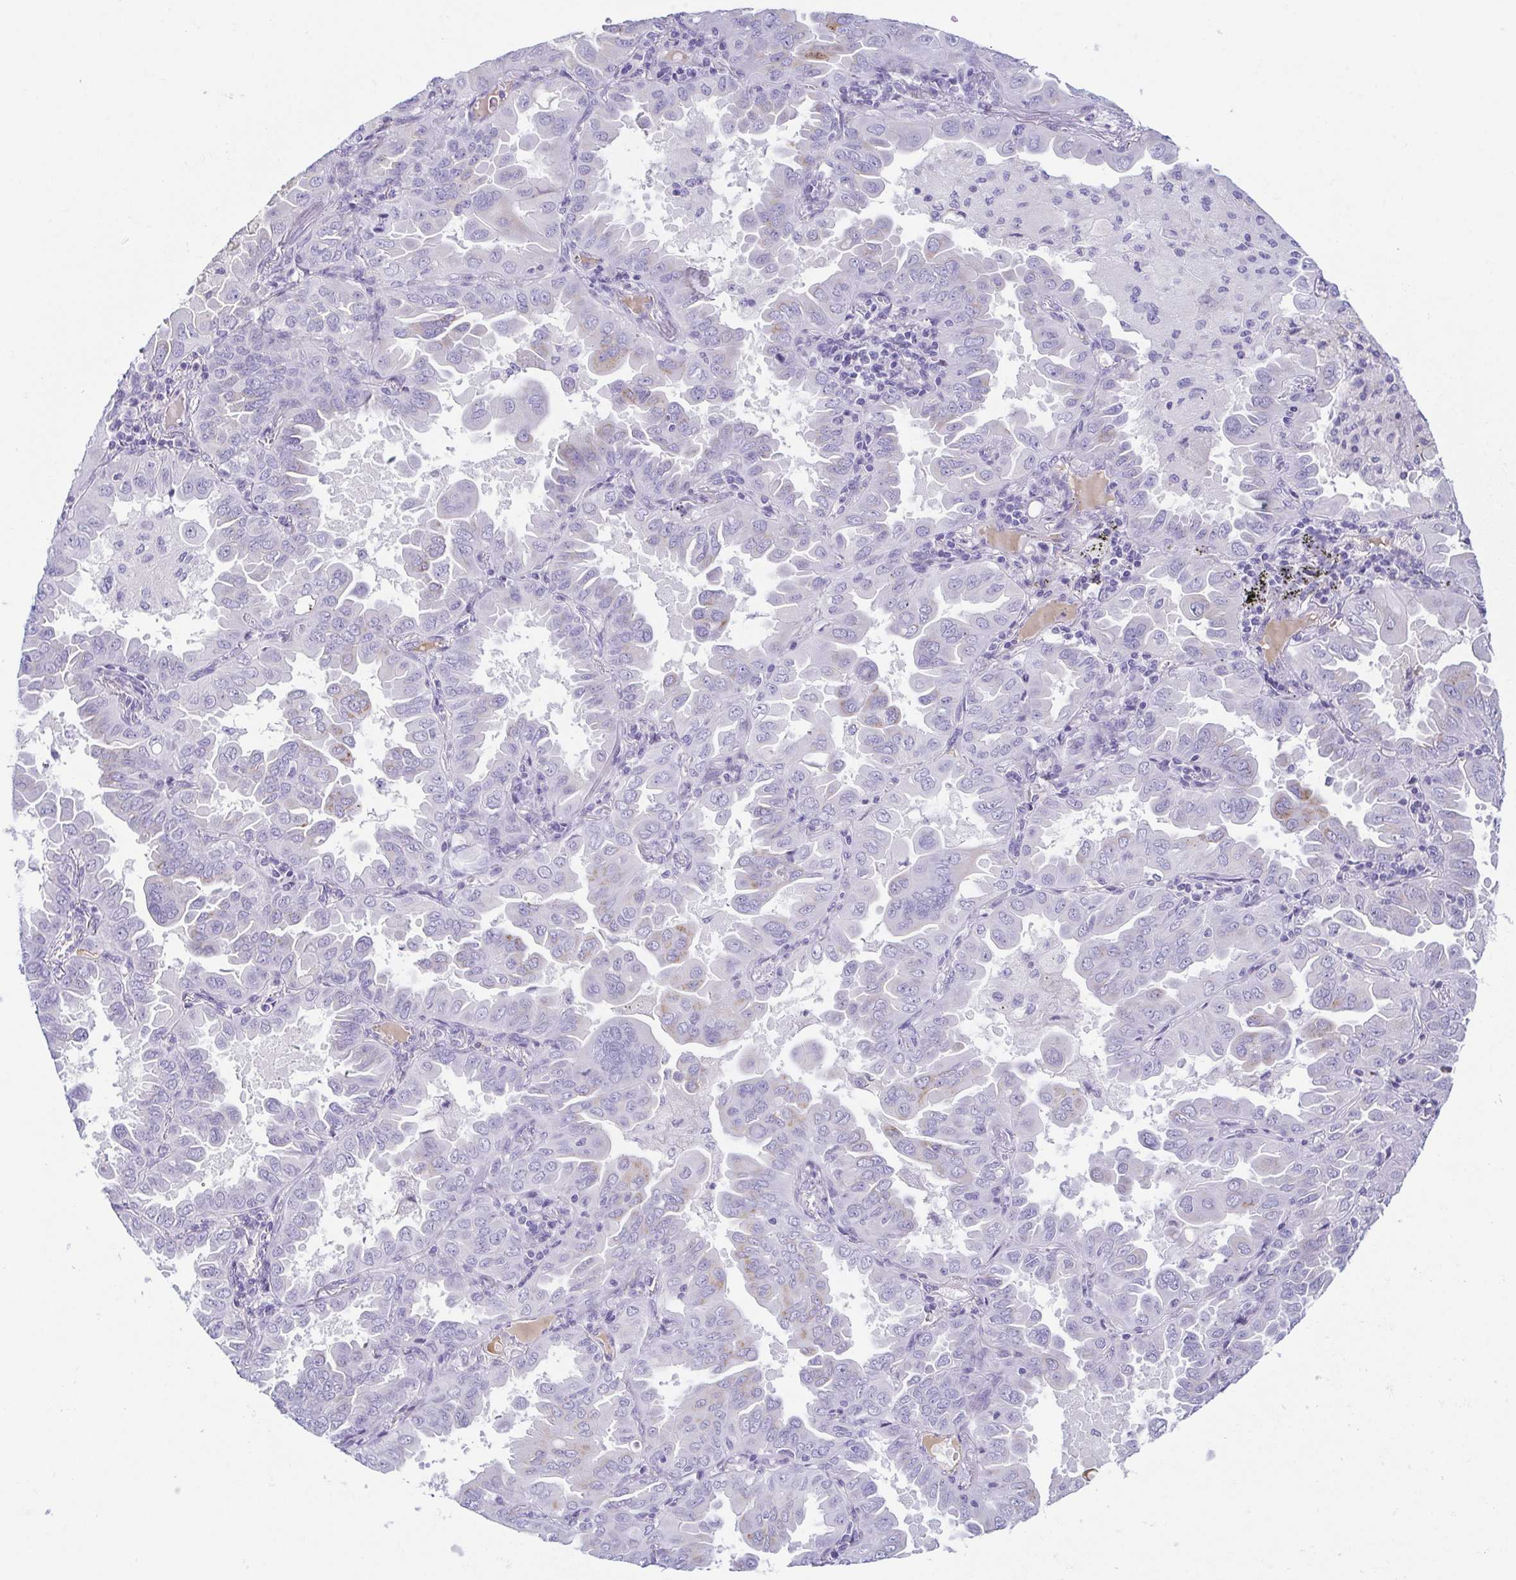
{"staining": {"intensity": "negative", "quantity": "none", "location": "none"}, "tissue": "lung cancer", "cell_type": "Tumor cells", "image_type": "cancer", "snomed": [{"axis": "morphology", "description": "Adenocarcinoma, NOS"}, {"axis": "topography", "description": "Lung"}], "caption": "DAB immunohistochemical staining of human lung cancer (adenocarcinoma) displays no significant staining in tumor cells.", "gene": "LDLRAD1", "patient": {"sex": "male", "age": 64}}